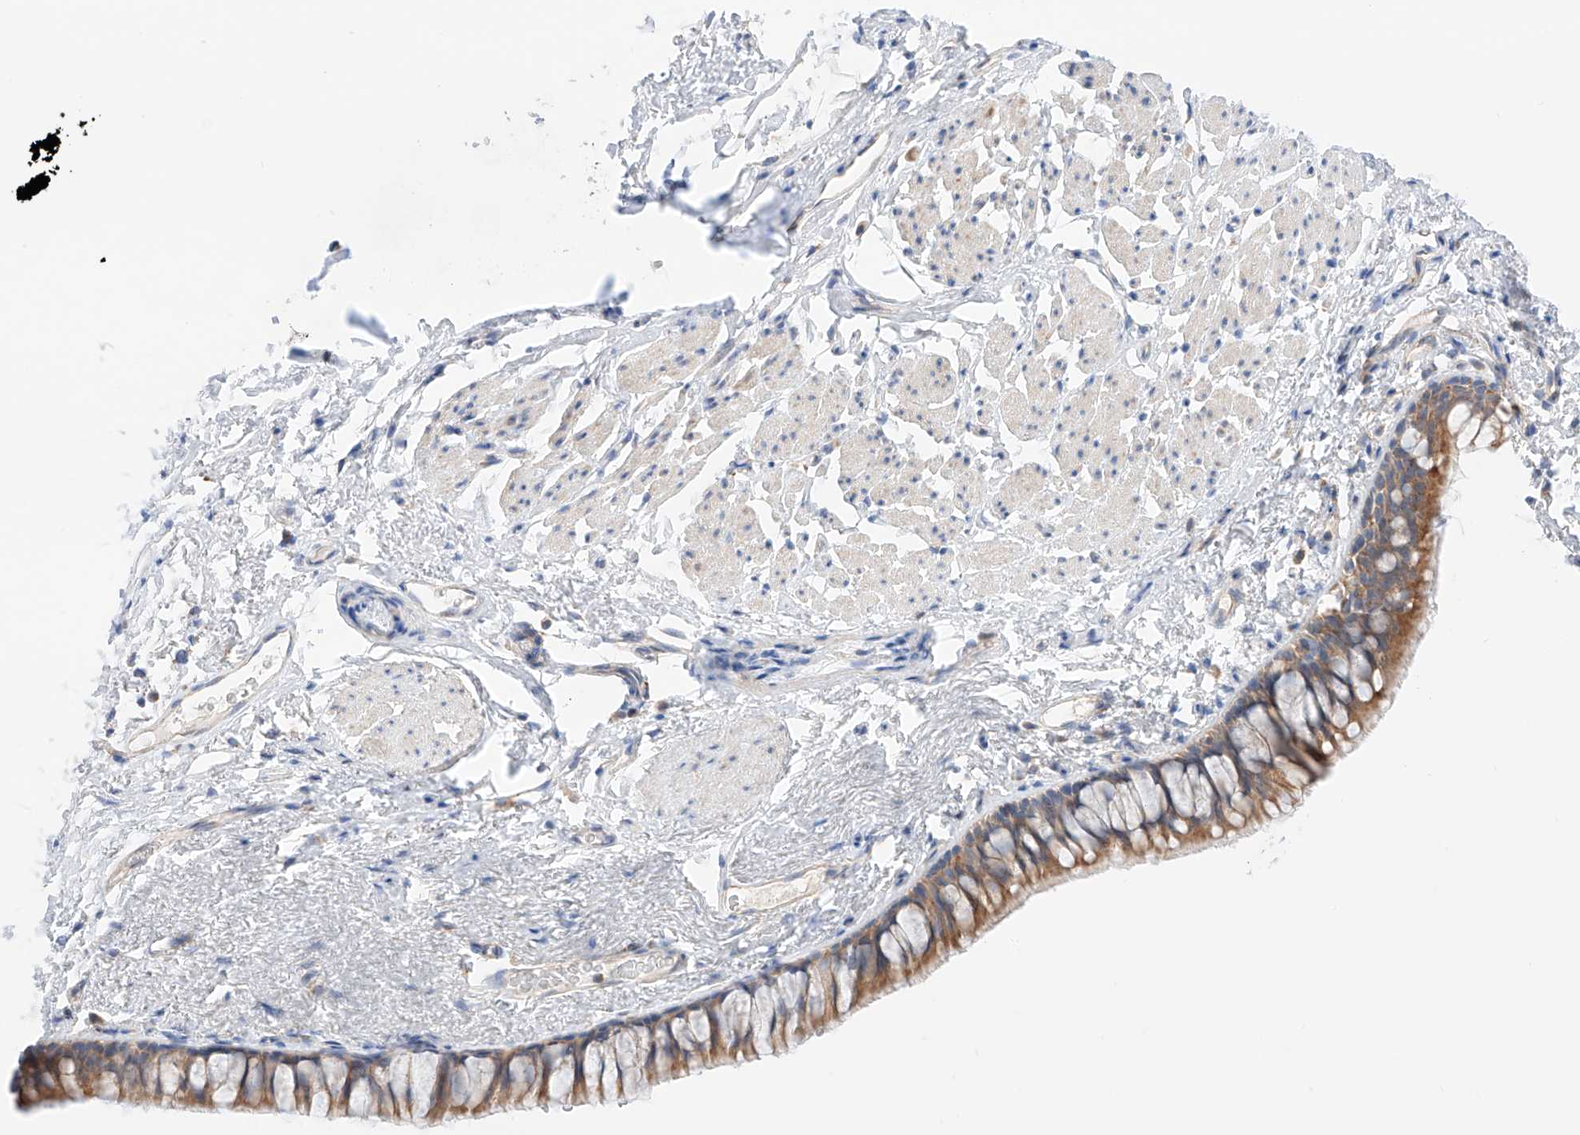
{"staining": {"intensity": "strong", "quantity": ">75%", "location": "cytoplasmic/membranous"}, "tissue": "bronchus", "cell_type": "Respiratory epithelial cells", "image_type": "normal", "snomed": [{"axis": "morphology", "description": "Normal tissue, NOS"}, {"axis": "topography", "description": "Cartilage tissue"}, {"axis": "topography", "description": "Bronchus"}], "caption": "Protein staining reveals strong cytoplasmic/membranous expression in about >75% of respiratory epithelial cells in unremarkable bronchus. (Stains: DAB (3,3'-diaminobenzidine) in brown, nuclei in blue, Microscopy: brightfield microscopy at high magnification).", "gene": "KTI12", "patient": {"sex": "female", "age": 73}}